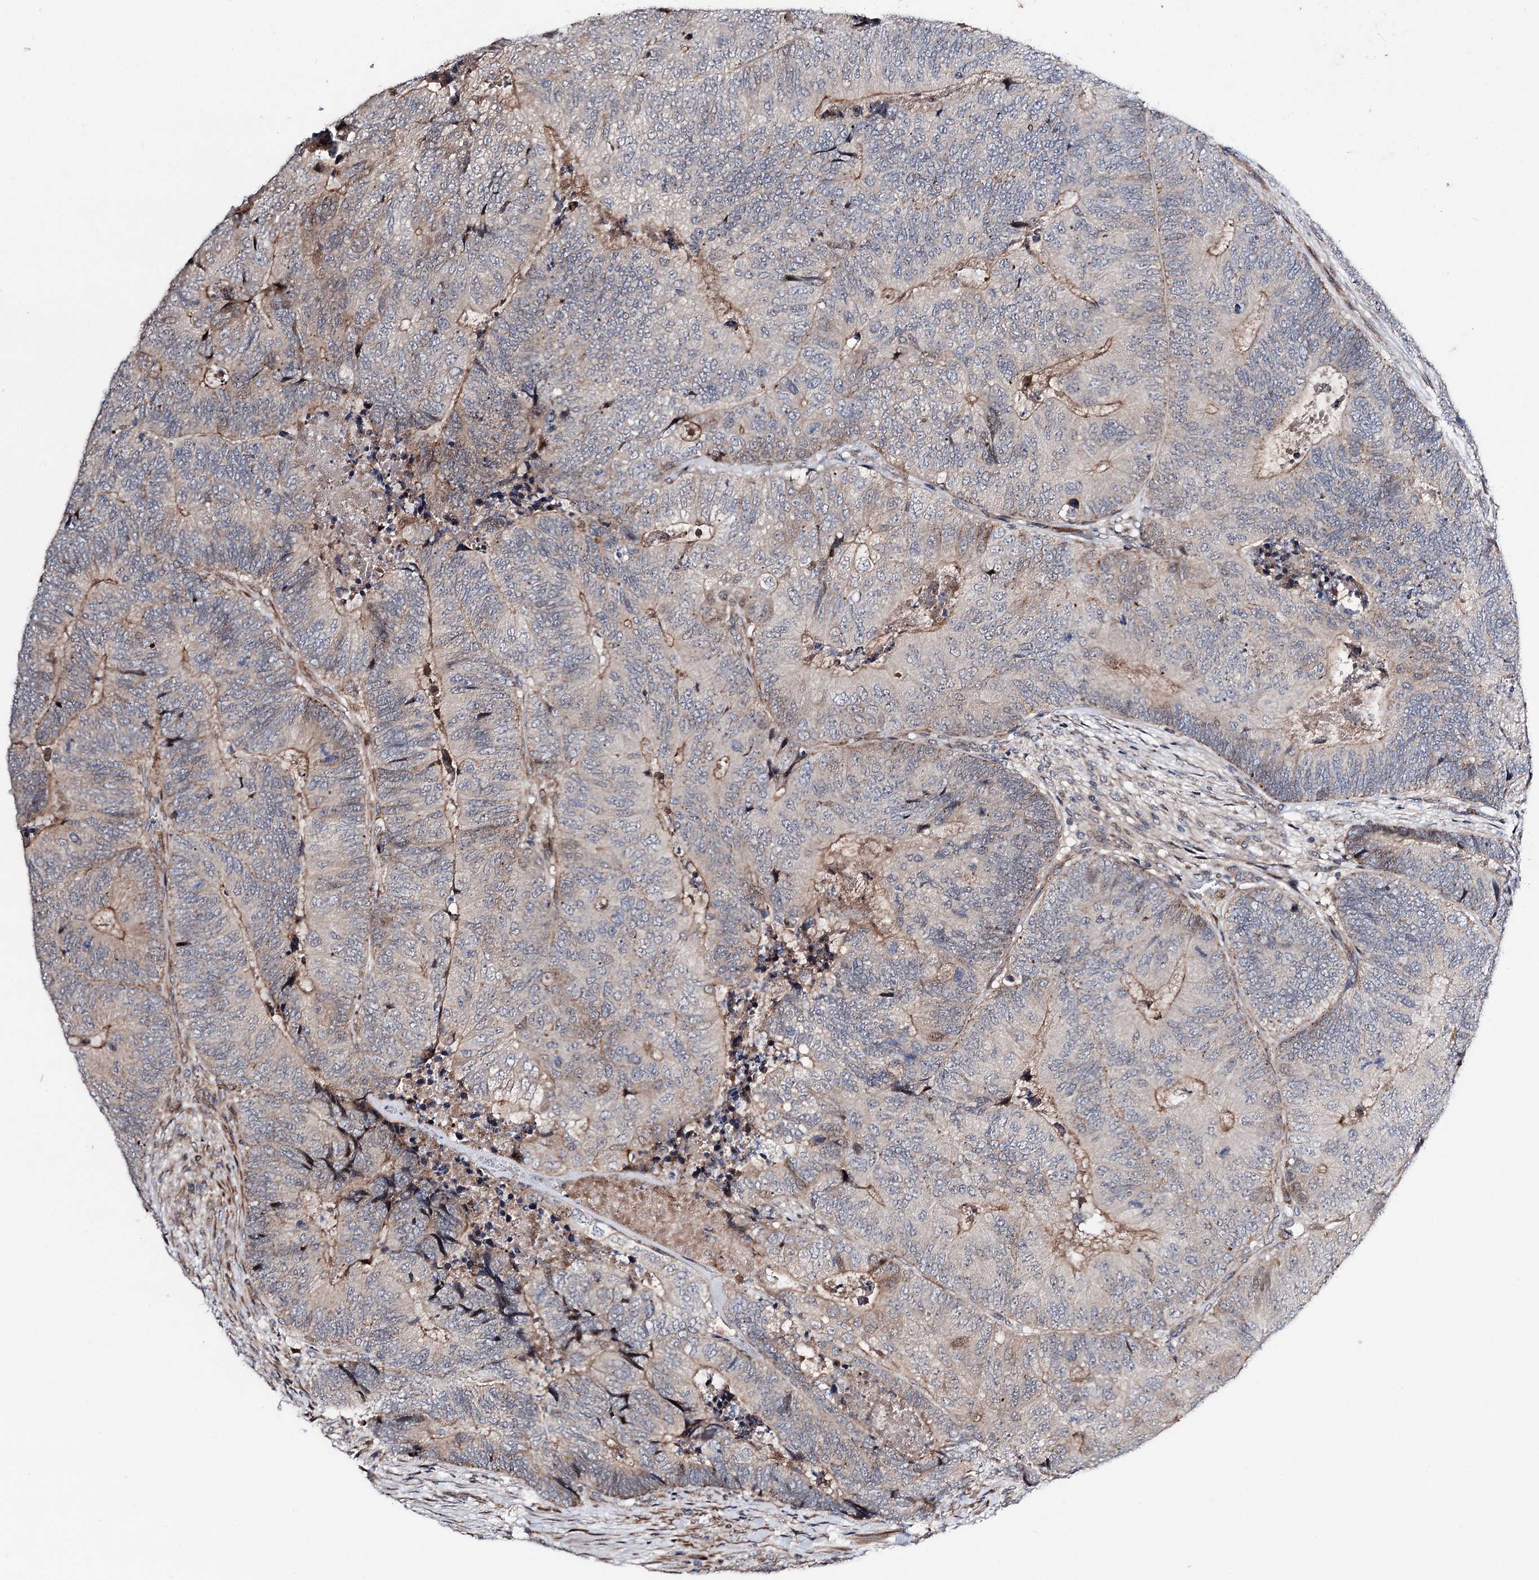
{"staining": {"intensity": "weak", "quantity": "<25%", "location": "cytoplasmic/membranous"}, "tissue": "colorectal cancer", "cell_type": "Tumor cells", "image_type": "cancer", "snomed": [{"axis": "morphology", "description": "Adenocarcinoma, NOS"}, {"axis": "topography", "description": "Colon"}], "caption": "The photomicrograph displays no significant expression in tumor cells of colorectal cancer (adenocarcinoma).", "gene": "UBR1", "patient": {"sex": "female", "age": 67}}